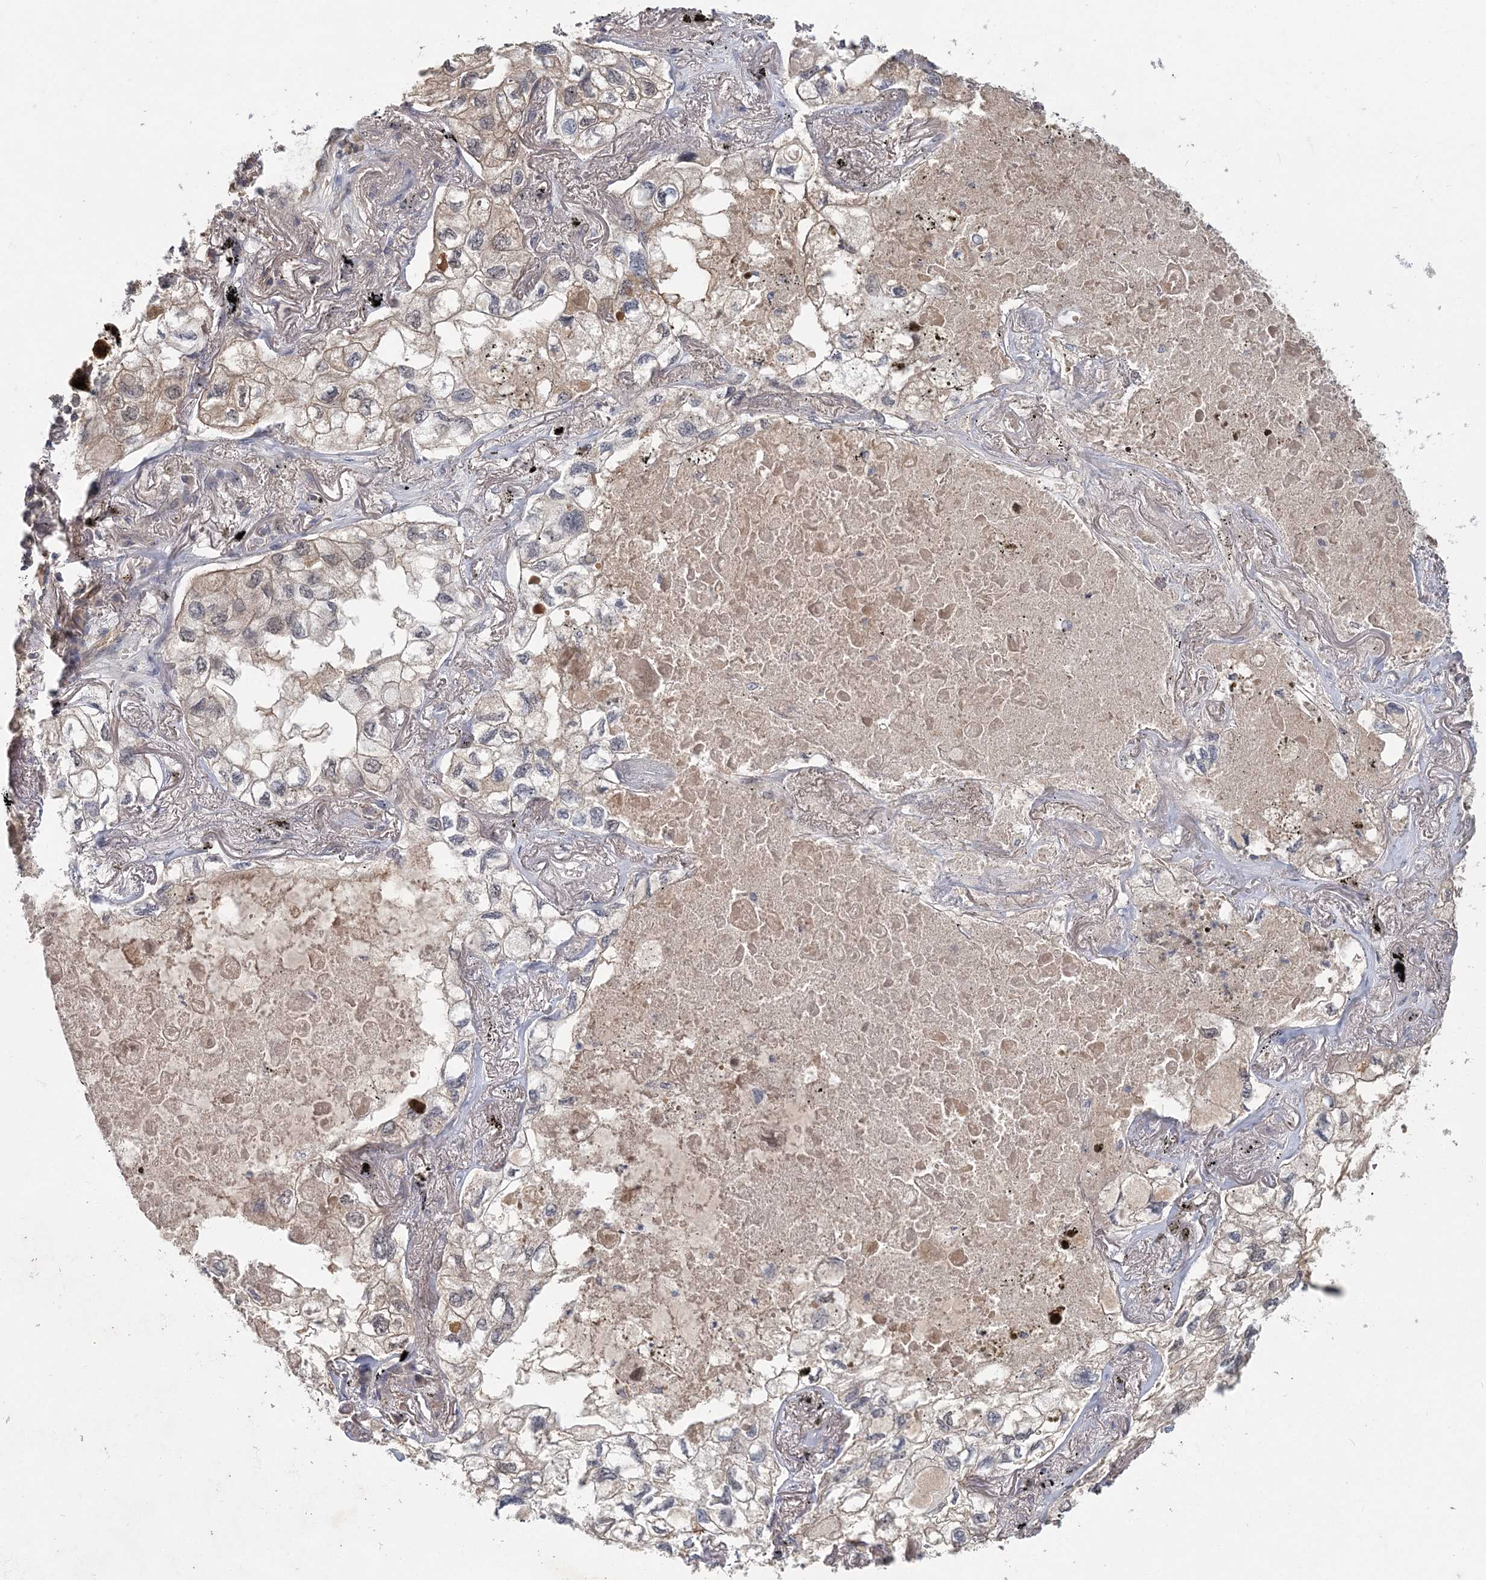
{"staining": {"intensity": "weak", "quantity": "25%-75%", "location": "nuclear"}, "tissue": "lung cancer", "cell_type": "Tumor cells", "image_type": "cancer", "snomed": [{"axis": "morphology", "description": "Adenocarcinoma, NOS"}, {"axis": "topography", "description": "Lung"}], "caption": "Protein staining of lung adenocarcinoma tissue displays weak nuclear staining in about 25%-75% of tumor cells.", "gene": "RNF25", "patient": {"sex": "male", "age": 65}}